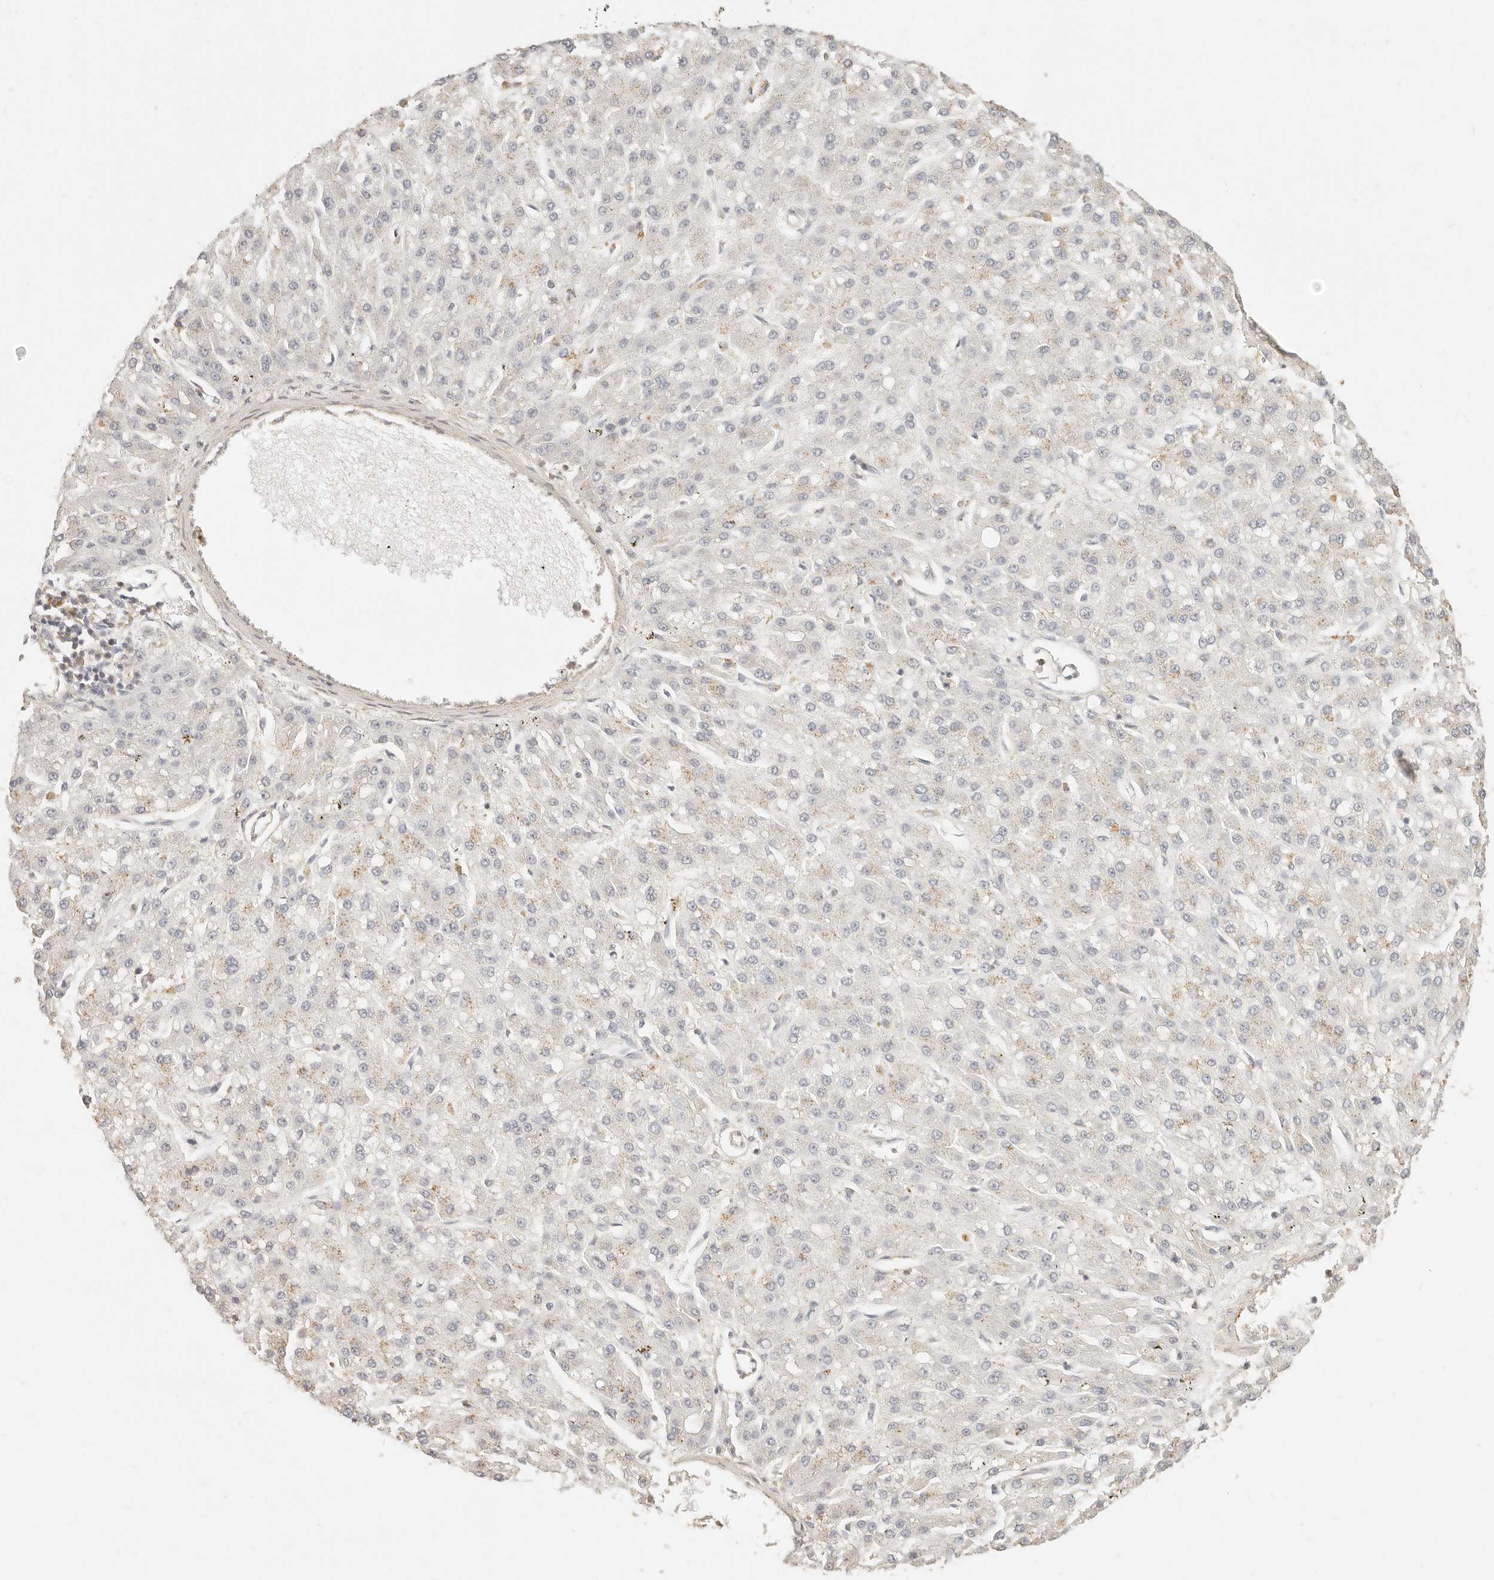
{"staining": {"intensity": "weak", "quantity": "<25%", "location": "cytoplasmic/membranous"}, "tissue": "liver cancer", "cell_type": "Tumor cells", "image_type": "cancer", "snomed": [{"axis": "morphology", "description": "Carcinoma, Hepatocellular, NOS"}, {"axis": "topography", "description": "Liver"}], "caption": "Immunohistochemical staining of liver hepatocellular carcinoma displays no significant expression in tumor cells.", "gene": "CNMD", "patient": {"sex": "male", "age": 67}}